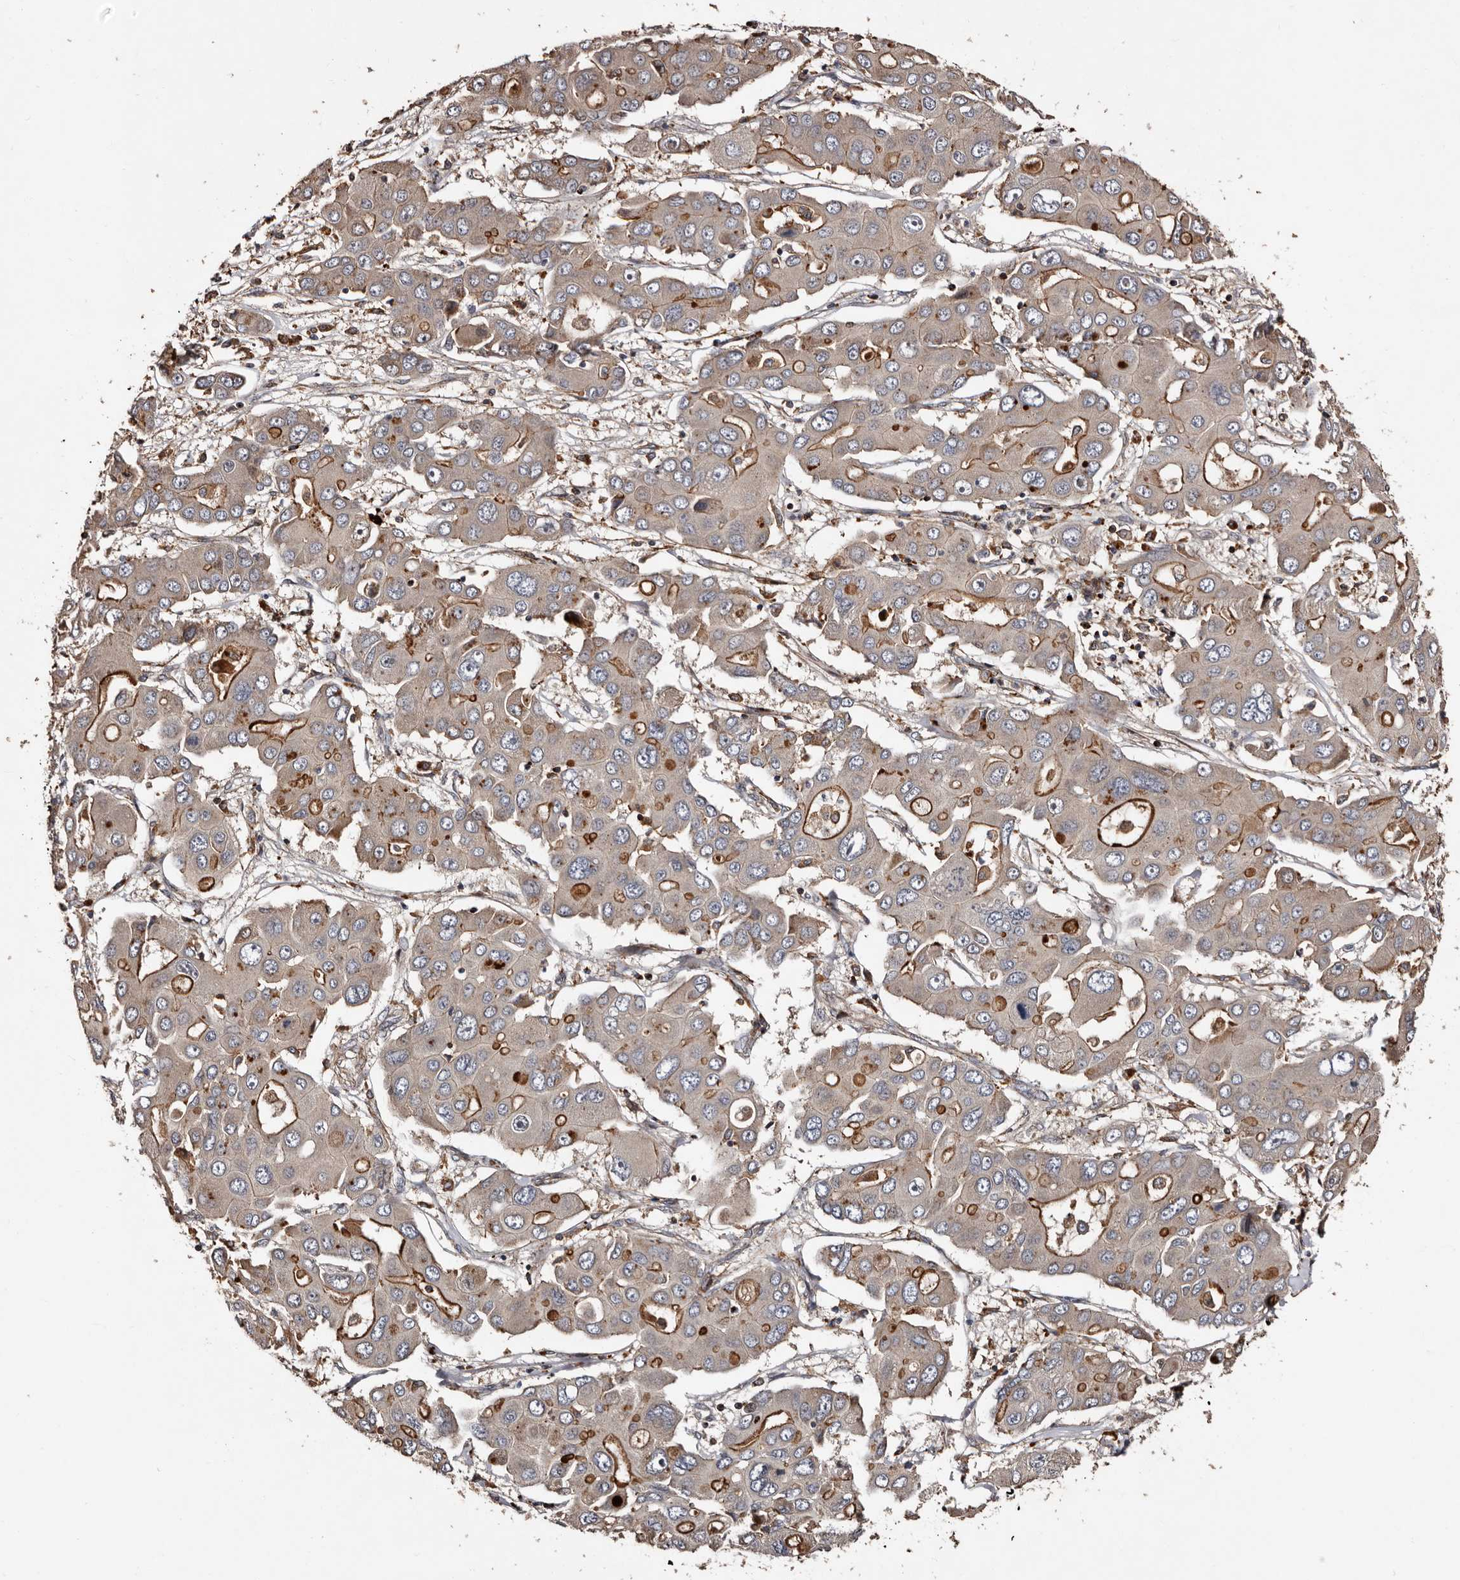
{"staining": {"intensity": "moderate", "quantity": "<25%", "location": "cytoplasmic/membranous"}, "tissue": "liver cancer", "cell_type": "Tumor cells", "image_type": "cancer", "snomed": [{"axis": "morphology", "description": "Cholangiocarcinoma"}, {"axis": "topography", "description": "Liver"}], "caption": "IHC photomicrograph of human liver cancer stained for a protein (brown), which demonstrates low levels of moderate cytoplasmic/membranous staining in about <25% of tumor cells.", "gene": "PRKD3", "patient": {"sex": "male", "age": 67}}